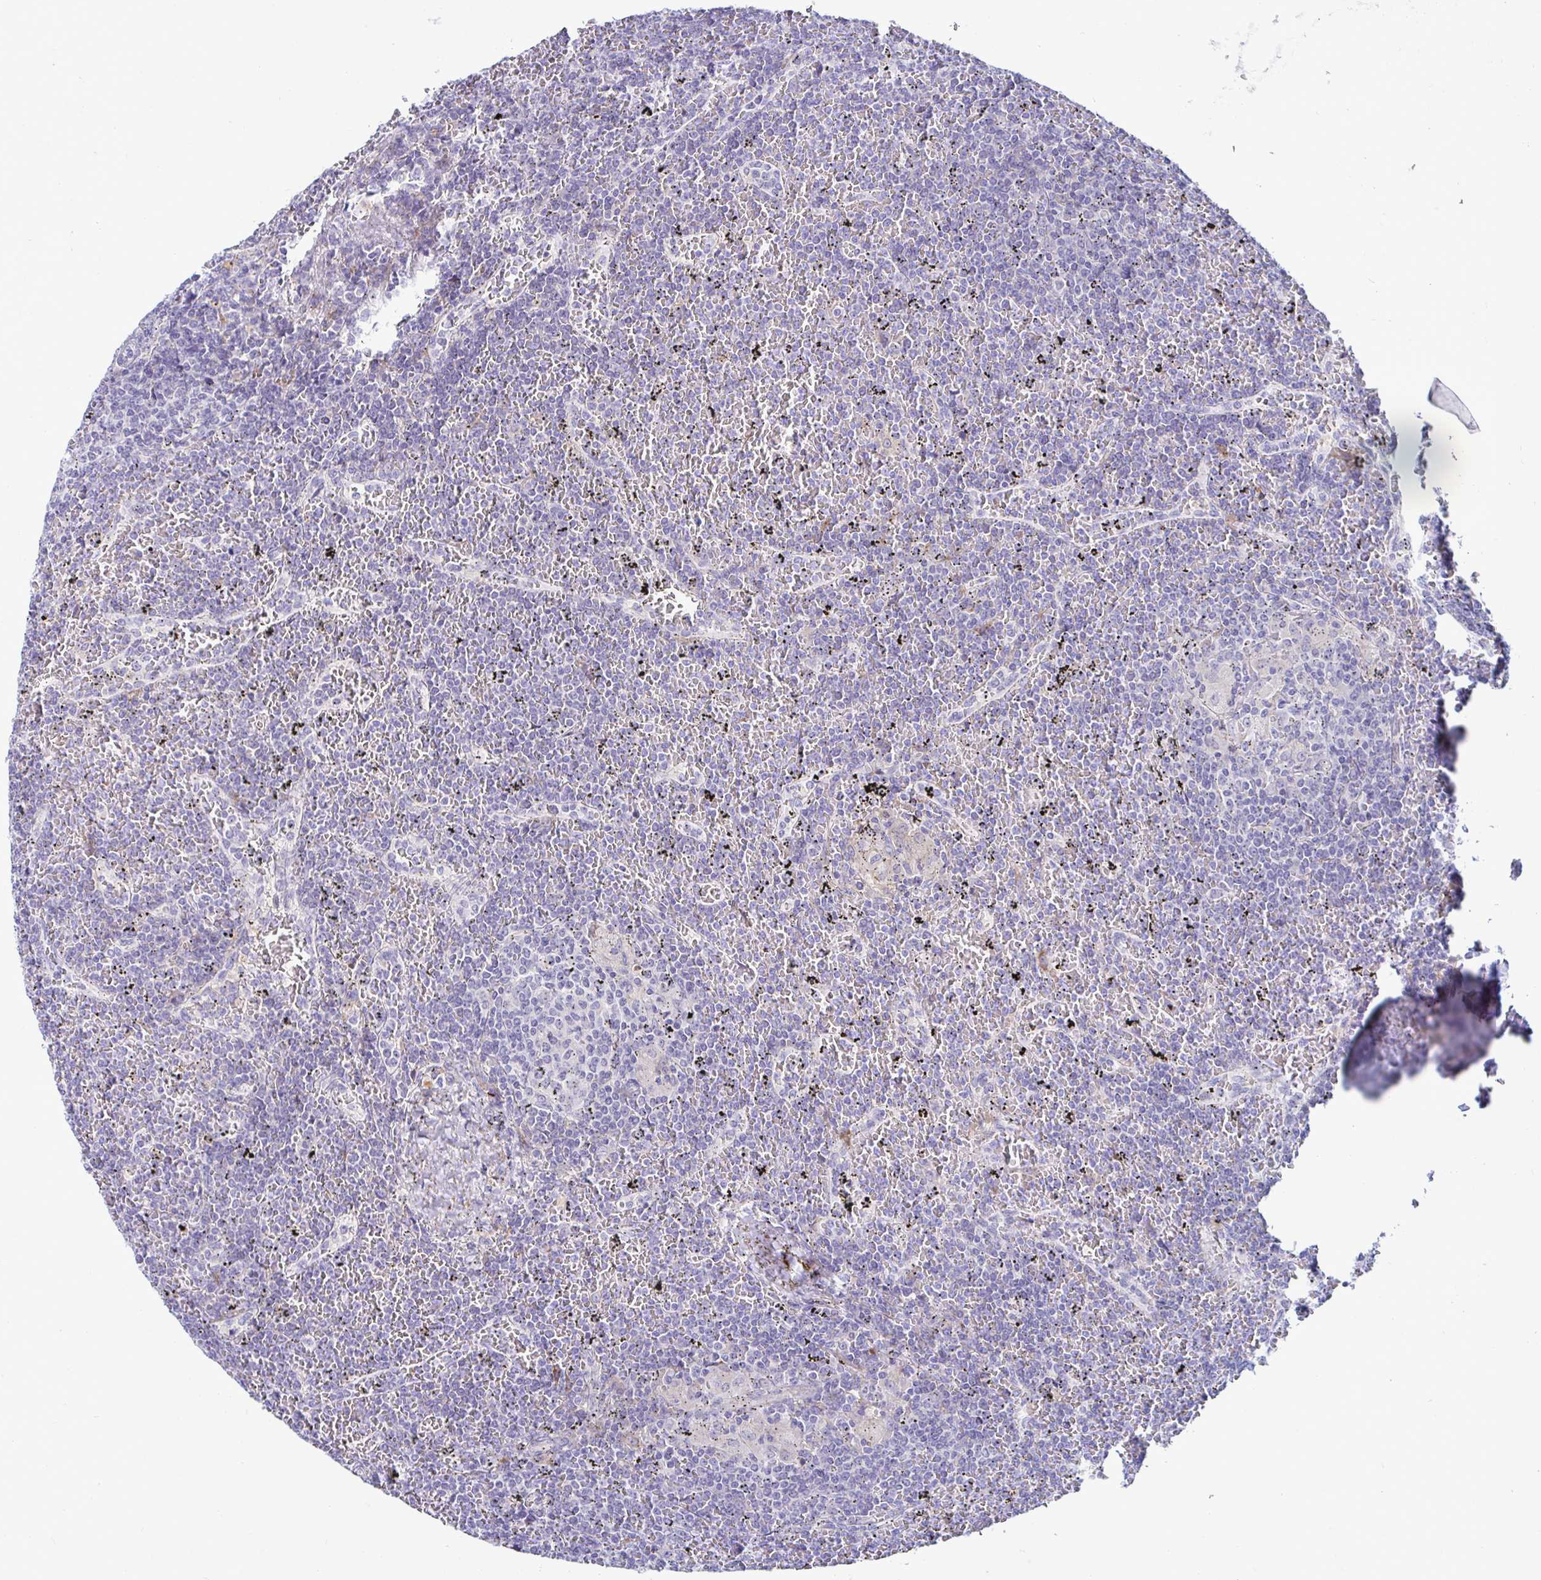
{"staining": {"intensity": "negative", "quantity": "none", "location": "none"}, "tissue": "lymphoma", "cell_type": "Tumor cells", "image_type": "cancer", "snomed": [{"axis": "morphology", "description": "Malignant lymphoma, non-Hodgkin's type, Low grade"}, {"axis": "topography", "description": "Spleen"}], "caption": "DAB (3,3'-diaminobenzidine) immunohistochemical staining of human malignant lymphoma, non-Hodgkin's type (low-grade) exhibits no significant staining in tumor cells. (Stains: DAB (3,3'-diaminobenzidine) immunohistochemistry (IHC) with hematoxylin counter stain, Microscopy: brightfield microscopy at high magnification).", "gene": "TFPI2", "patient": {"sex": "female", "age": 19}}